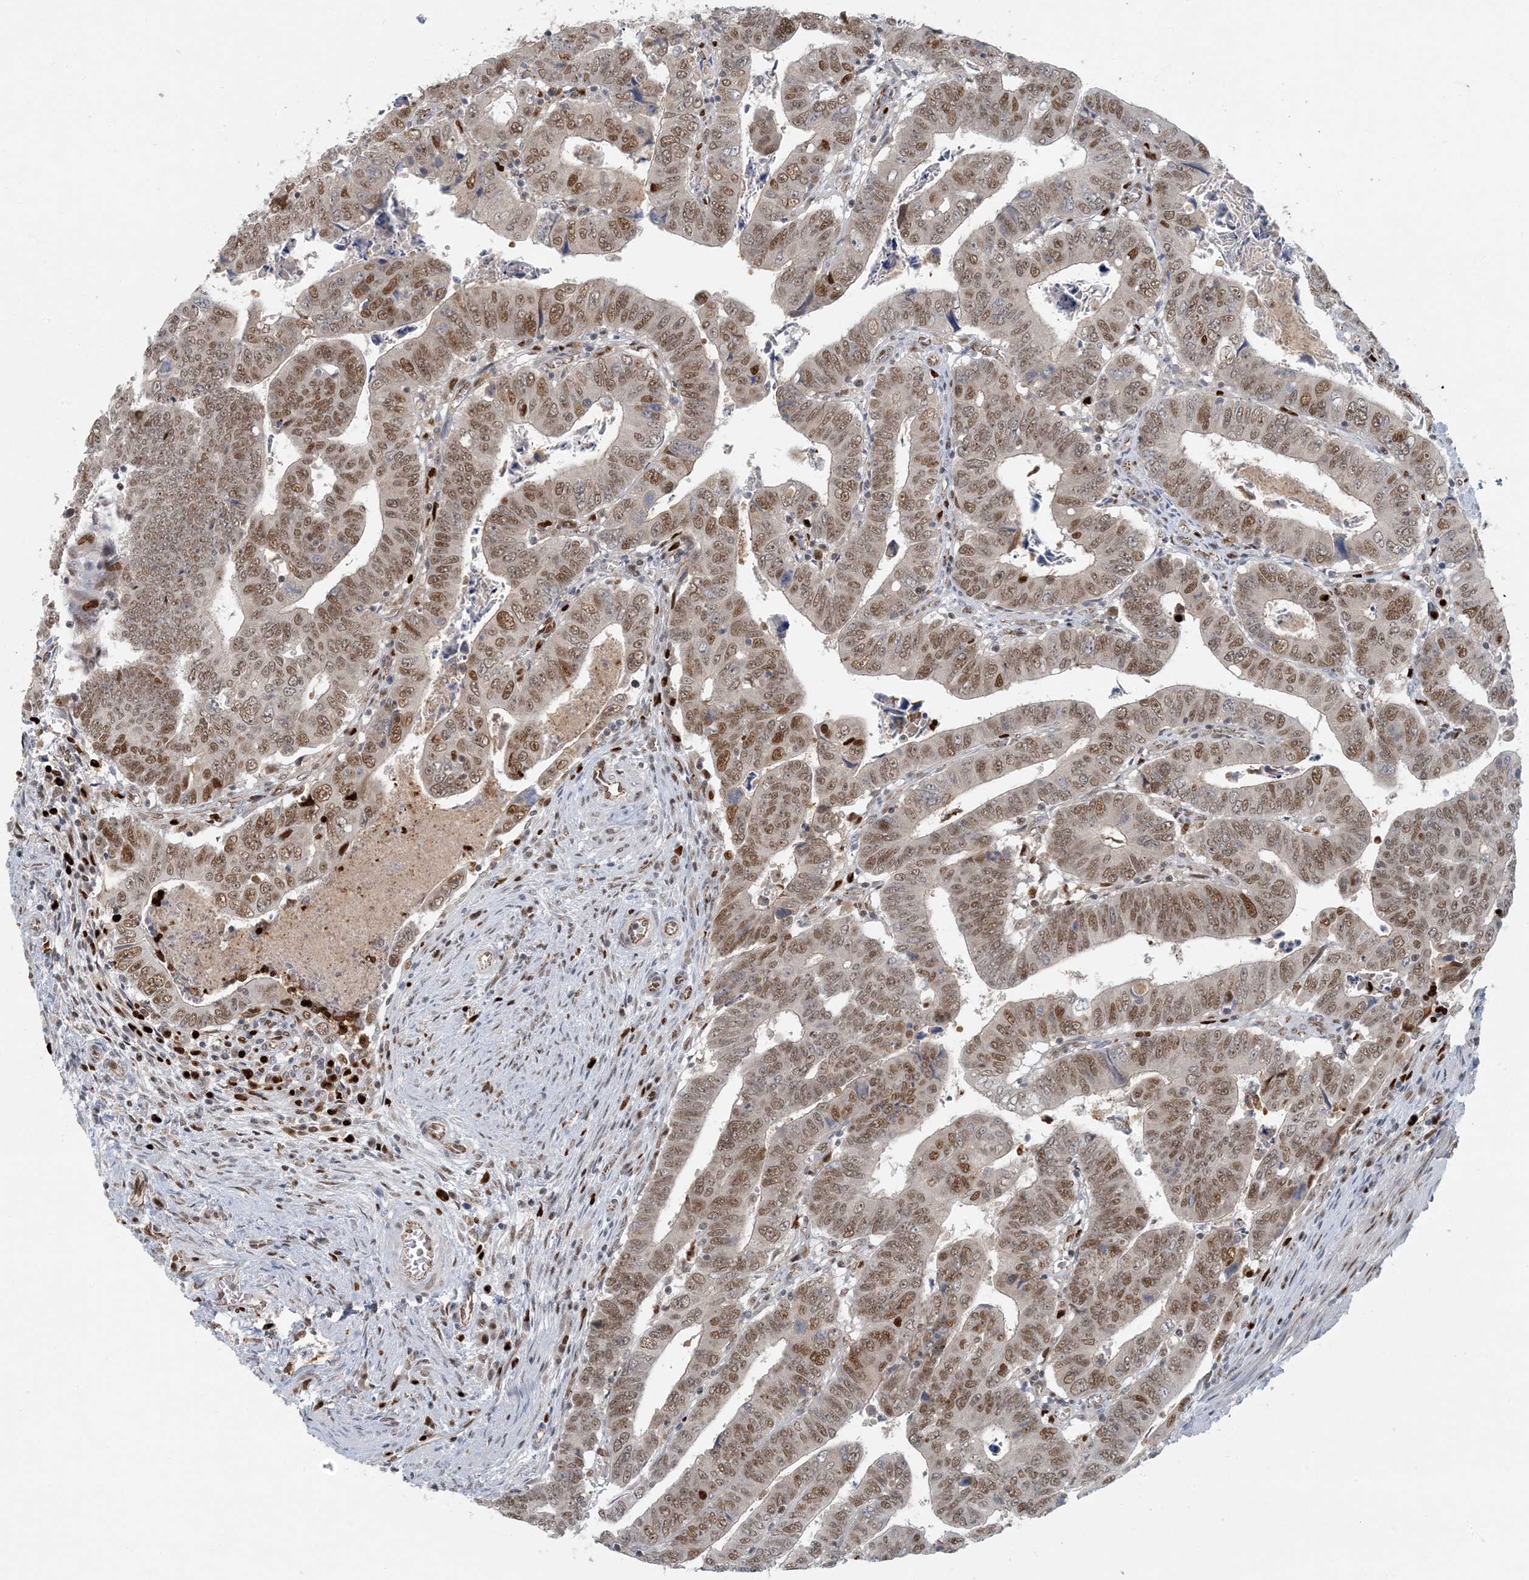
{"staining": {"intensity": "moderate", "quantity": ">75%", "location": "nuclear"}, "tissue": "colorectal cancer", "cell_type": "Tumor cells", "image_type": "cancer", "snomed": [{"axis": "morphology", "description": "Normal tissue, NOS"}, {"axis": "morphology", "description": "Adenocarcinoma, NOS"}, {"axis": "topography", "description": "Rectum"}], "caption": "This photomicrograph displays immunohistochemistry (IHC) staining of human adenocarcinoma (colorectal), with medium moderate nuclear positivity in approximately >75% of tumor cells.", "gene": "AK9", "patient": {"sex": "female", "age": 65}}